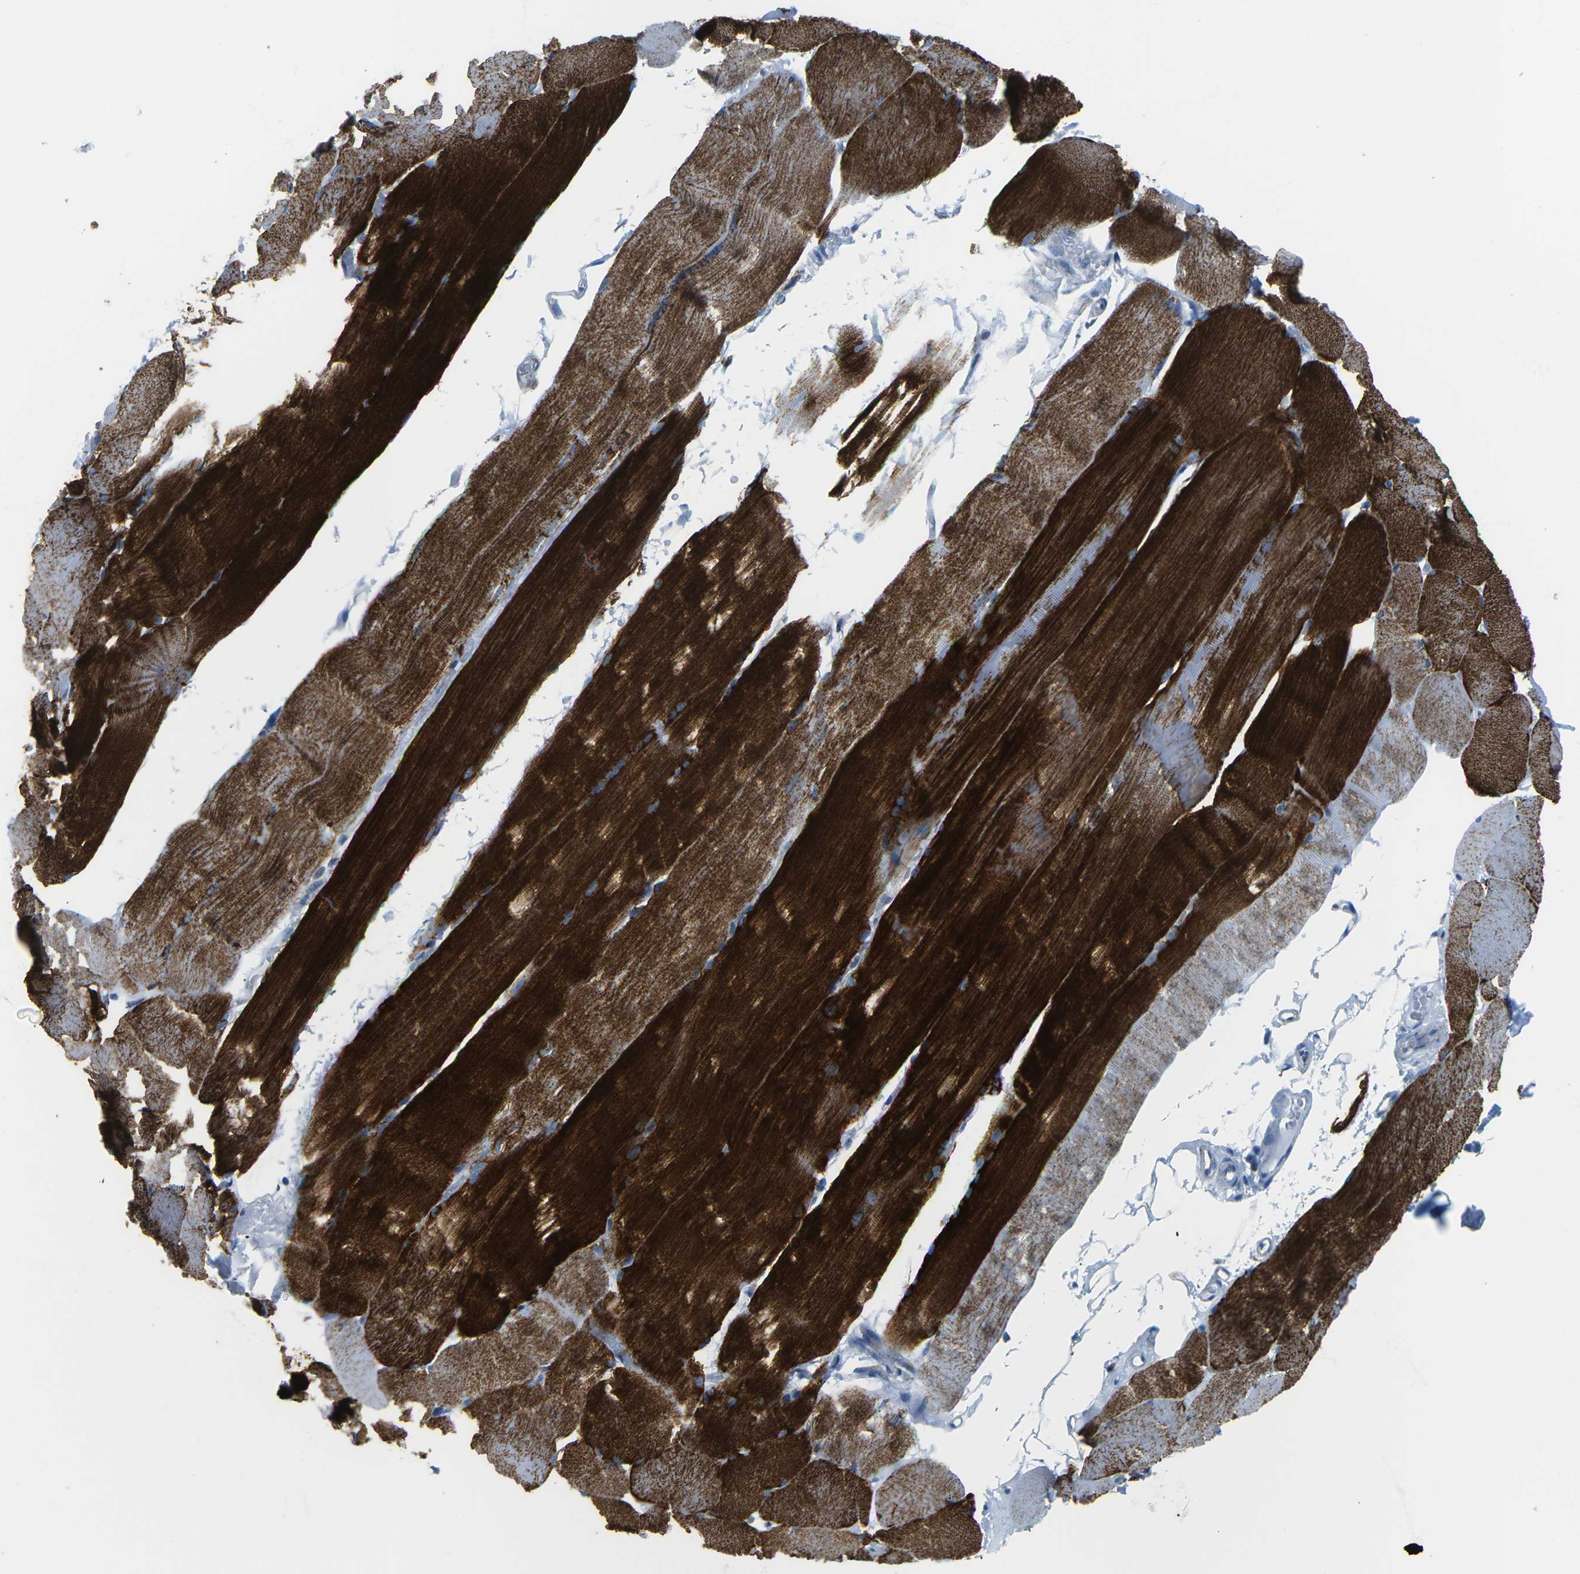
{"staining": {"intensity": "strong", "quantity": "25%-75%", "location": "cytoplasmic/membranous"}, "tissue": "skeletal muscle", "cell_type": "Myocytes", "image_type": "normal", "snomed": [{"axis": "morphology", "description": "Normal tissue, NOS"}, {"axis": "topography", "description": "Skin"}, {"axis": "topography", "description": "Skeletal muscle"}], "caption": "Immunohistochemical staining of benign human skeletal muscle demonstrates high levels of strong cytoplasmic/membranous staining in about 25%-75% of myocytes. (DAB = brown stain, brightfield microscopy at high magnification).", "gene": "COX6C", "patient": {"sex": "male", "age": 83}}